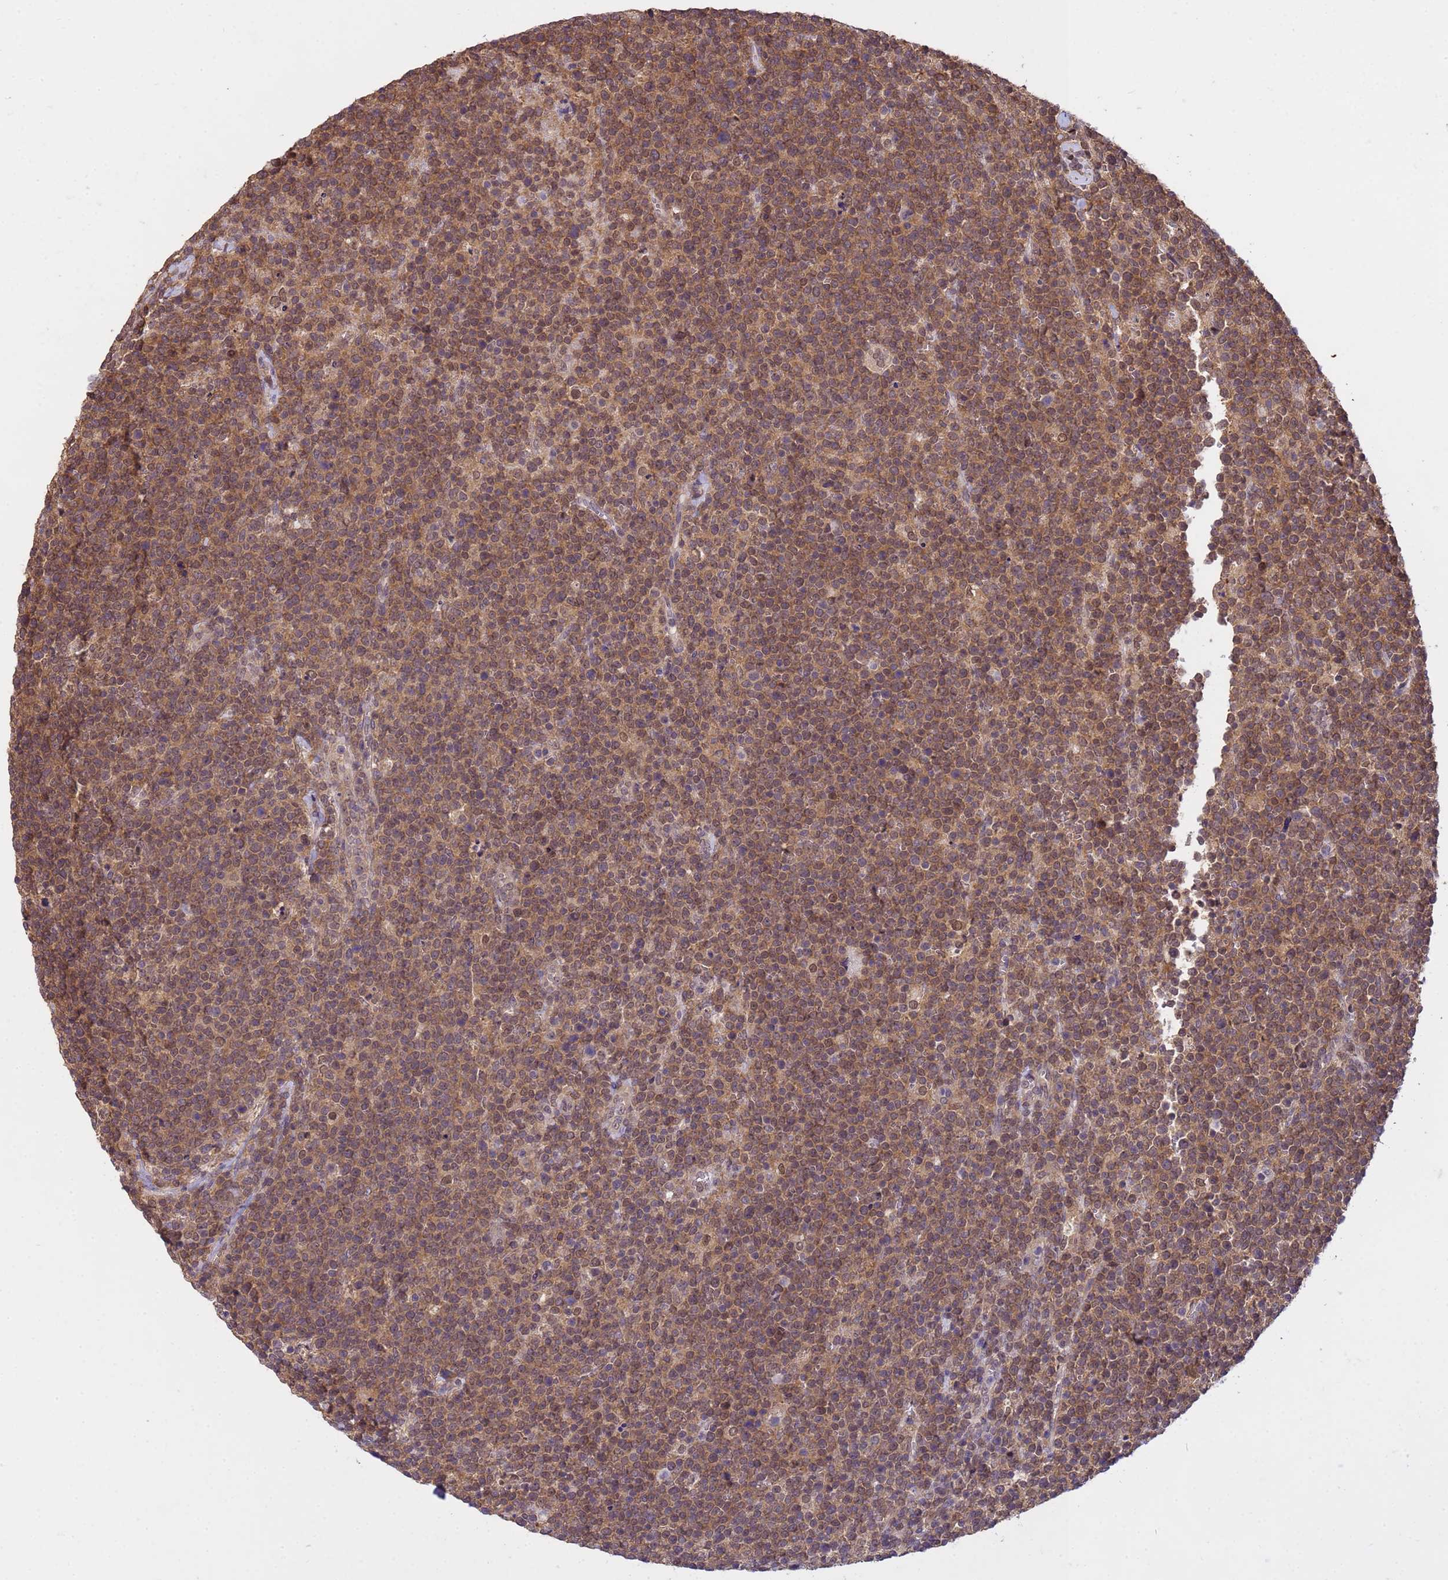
{"staining": {"intensity": "moderate", "quantity": ">75%", "location": "cytoplasmic/membranous,nuclear"}, "tissue": "lymphoma", "cell_type": "Tumor cells", "image_type": "cancer", "snomed": [{"axis": "morphology", "description": "Malignant lymphoma, non-Hodgkin's type, High grade"}, {"axis": "topography", "description": "Lymph node"}], "caption": "DAB immunohistochemical staining of human lymphoma reveals moderate cytoplasmic/membranous and nuclear protein staining in approximately >75% of tumor cells.", "gene": "NPEPPS", "patient": {"sex": "male", "age": 61}}